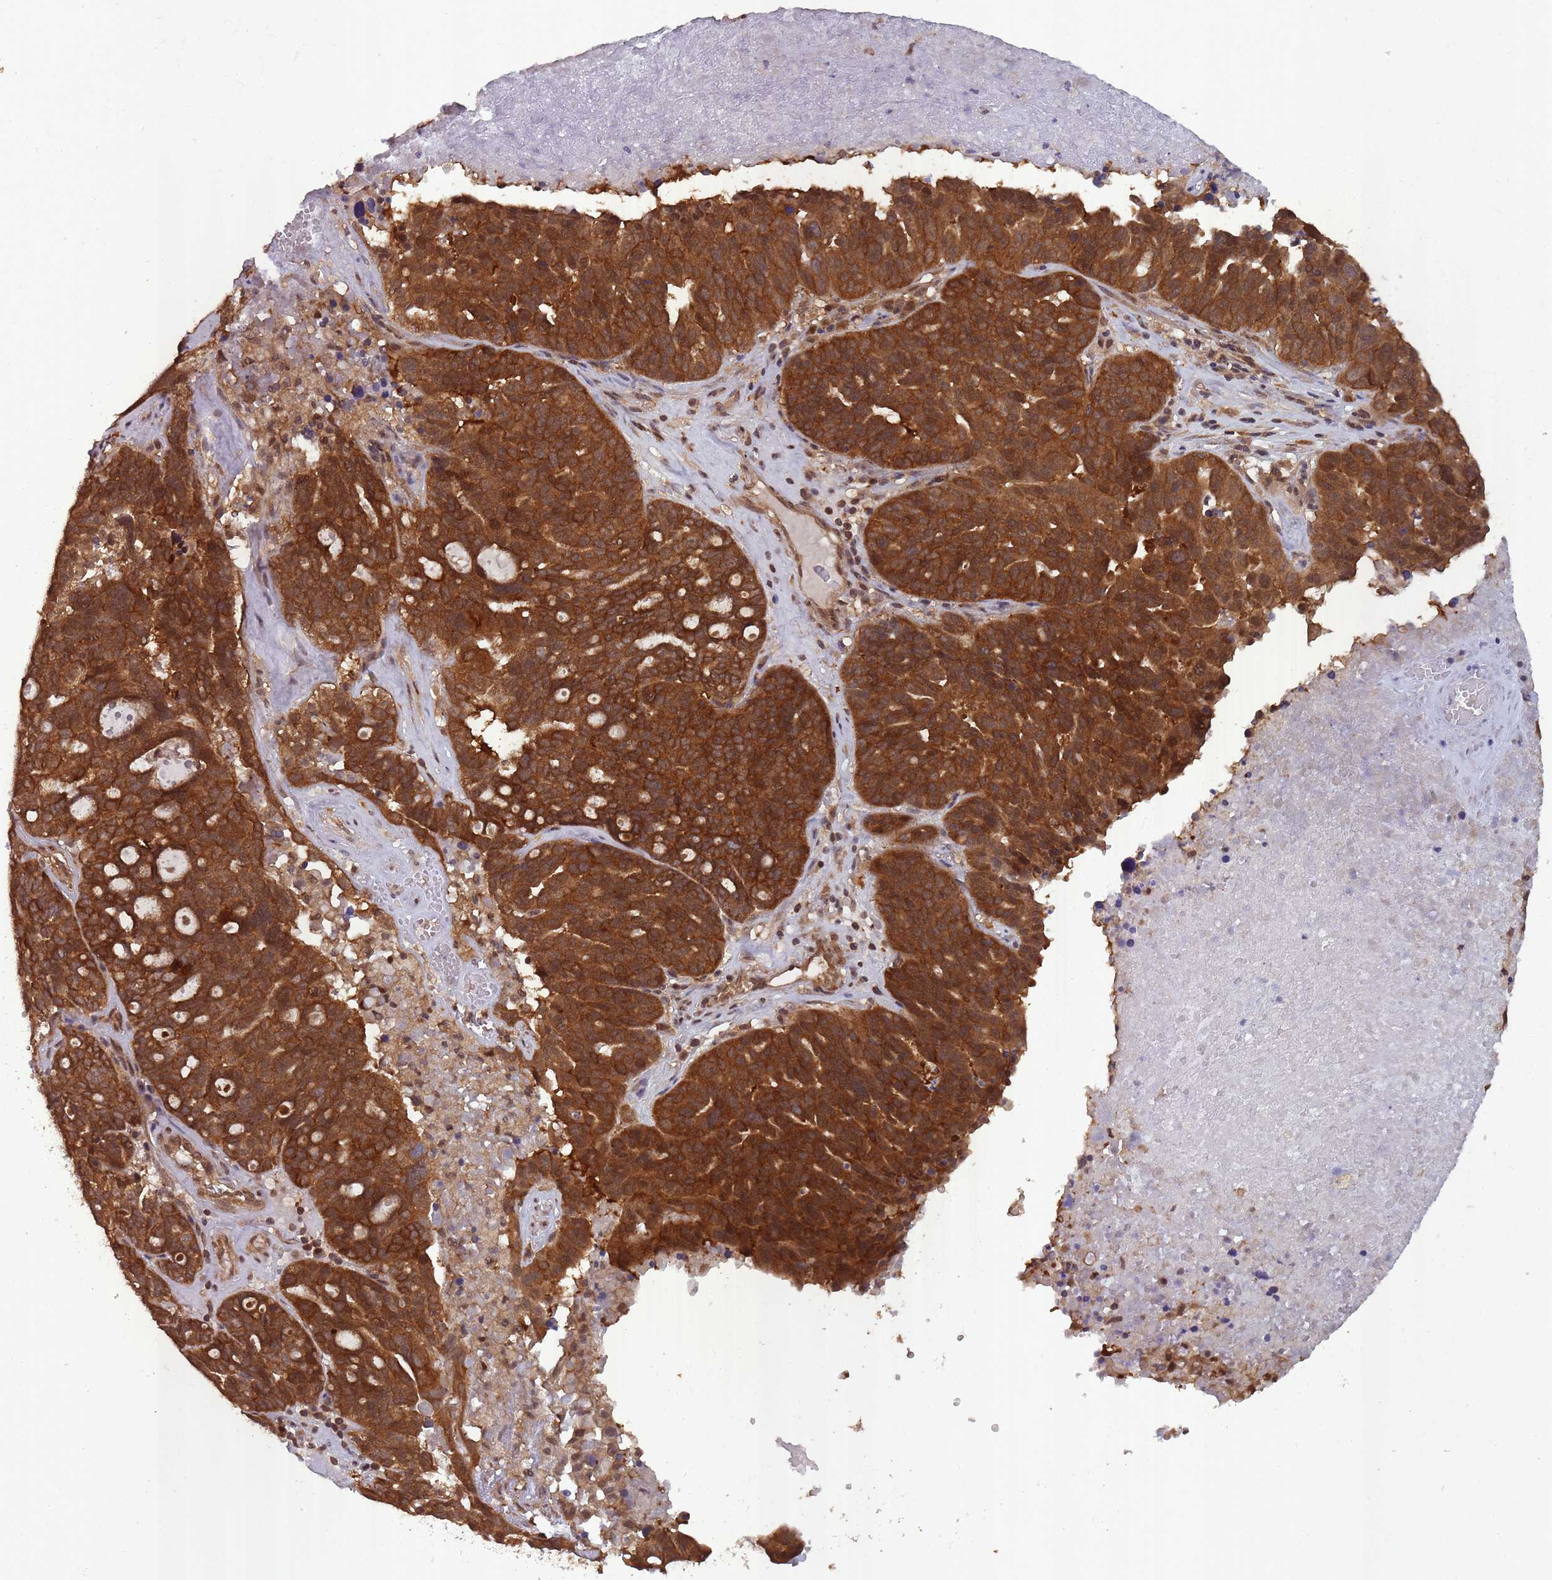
{"staining": {"intensity": "strong", "quantity": ">75%", "location": "cytoplasmic/membranous"}, "tissue": "ovarian cancer", "cell_type": "Tumor cells", "image_type": "cancer", "snomed": [{"axis": "morphology", "description": "Cystadenocarcinoma, serous, NOS"}, {"axis": "topography", "description": "Ovary"}], "caption": "This is a micrograph of immunohistochemistry (IHC) staining of ovarian cancer, which shows strong positivity in the cytoplasmic/membranous of tumor cells.", "gene": "PPP6R3", "patient": {"sex": "female", "age": 59}}